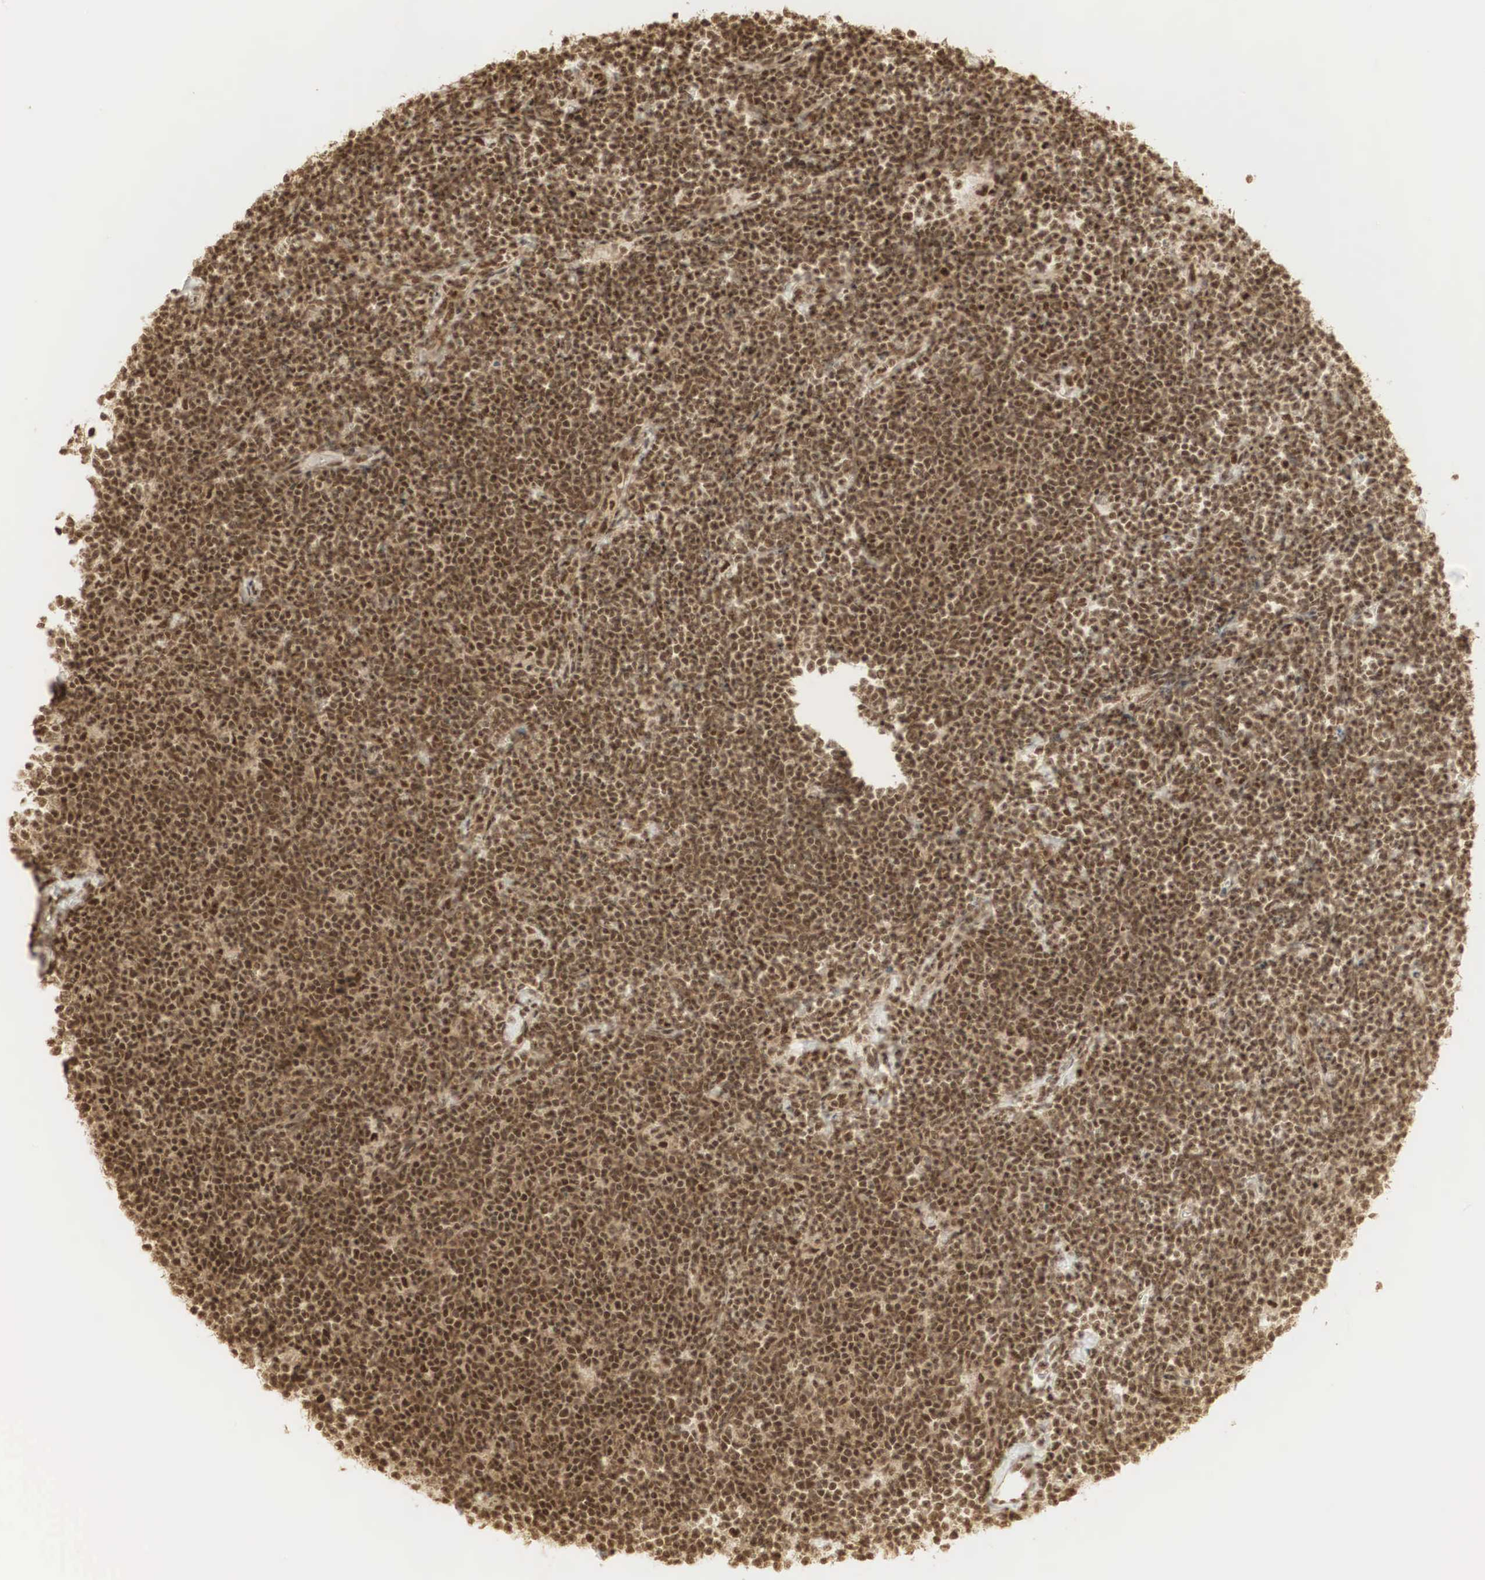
{"staining": {"intensity": "strong", "quantity": ">75%", "location": "cytoplasmic/membranous,nuclear"}, "tissue": "lymphoma", "cell_type": "Tumor cells", "image_type": "cancer", "snomed": [{"axis": "morphology", "description": "Malignant lymphoma, non-Hodgkin's type, Low grade"}, {"axis": "topography", "description": "Lymph node"}], "caption": "A histopathology image of human low-grade malignant lymphoma, non-Hodgkin's type stained for a protein shows strong cytoplasmic/membranous and nuclear brown staining in tumor cells.", "gene": "RNF113A", "patient": {"sex": "male", "age": 65}}